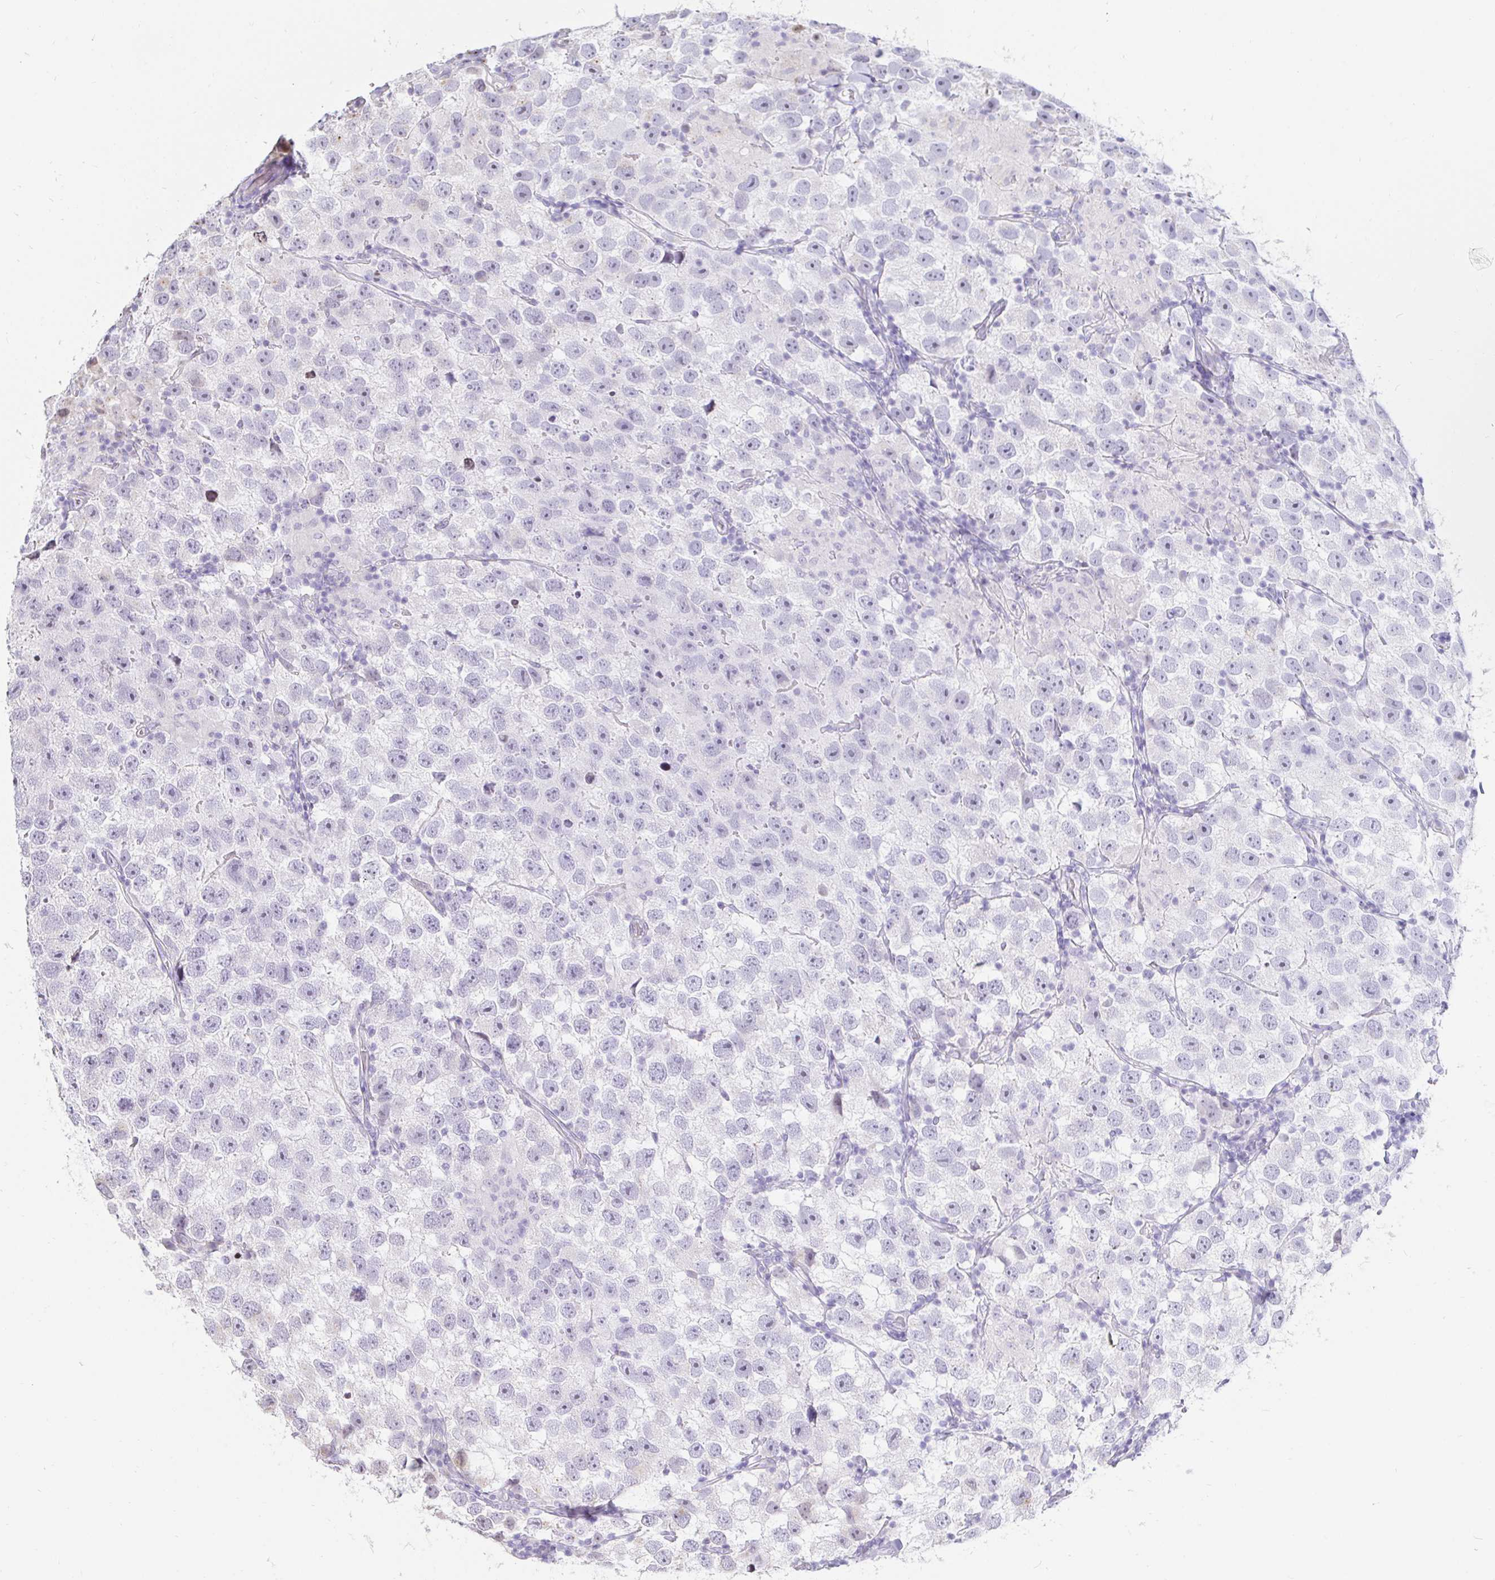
{"staining": {"intensity": "negative", "quantity": "none", "location": "none"}, "tissue": "testis cancer", "cell_type": "Tumor cells", "image_type": "cancer", "snomed": [{"axis": "morphology", "description": "Seminoma, NOS"}, {"axis": "topography", "description": "Testis"}], "caption": "Micrograph shows no protein expression in tumor cells of seminoma (testis) tissue.", "gene": "CAPSL", "patient": {"sex": "male", "age": 26}}